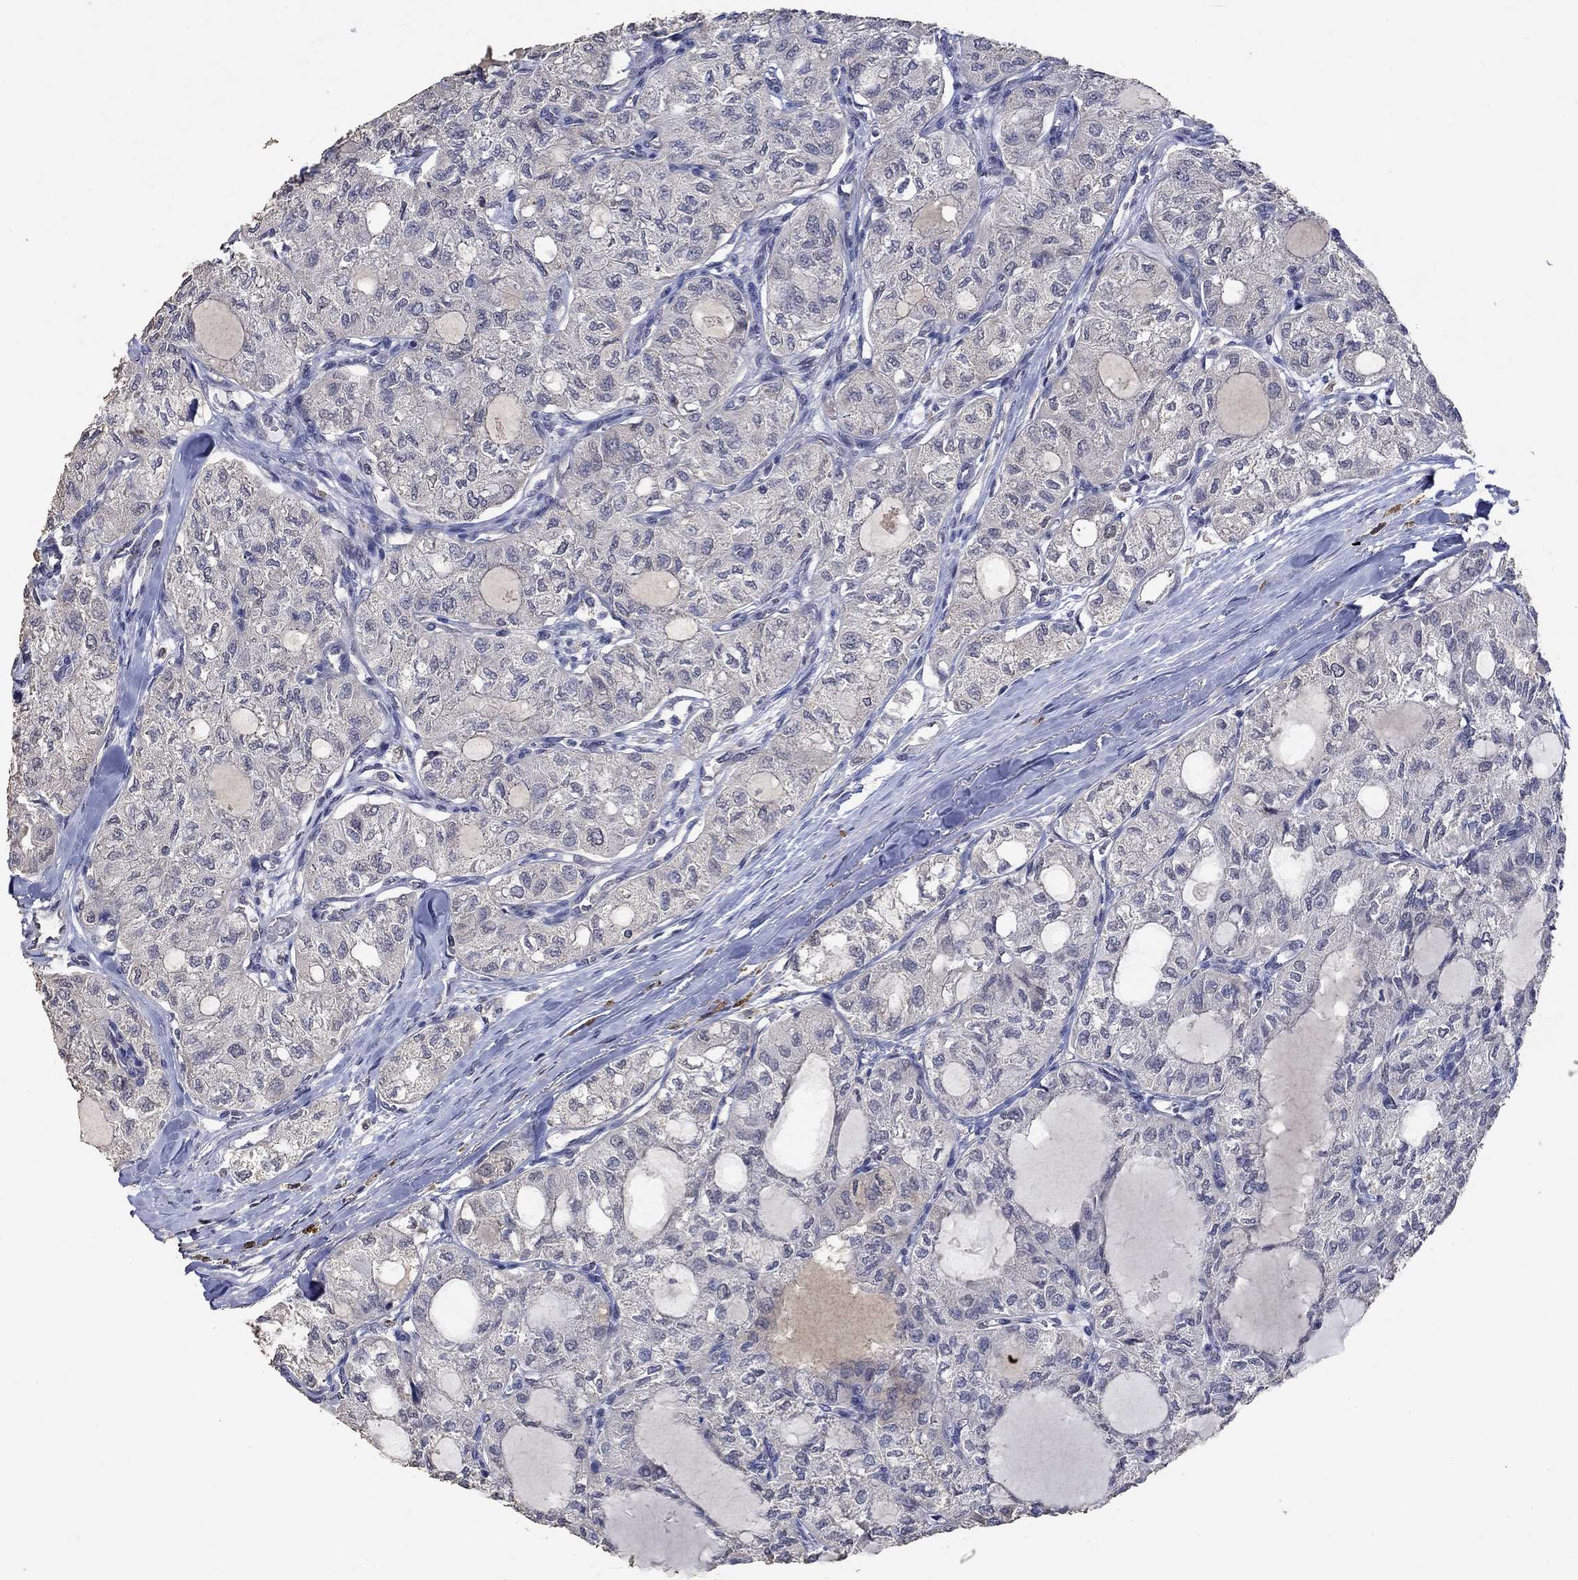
{"staining": {"intensity": "negative", "quantity": "none", "location": "none"}, "tissue": "thyroid cancer", "cell_type": "Tumor cells", "image_type": "cancer", "snomed": [{"axis": "morphology", "description": "Follicular adenoma carcinoma, NOS"}, {"axis": "topography", "description": "Thyroid gland"}], "caption": "This is an immunohistochemistry (IHC) image of human thyroid follicular adenoma carcinoma. There is no positivity in tumor cells.", "gene": "PTPN20", "patient": {"sex": "male", "age": 75}}